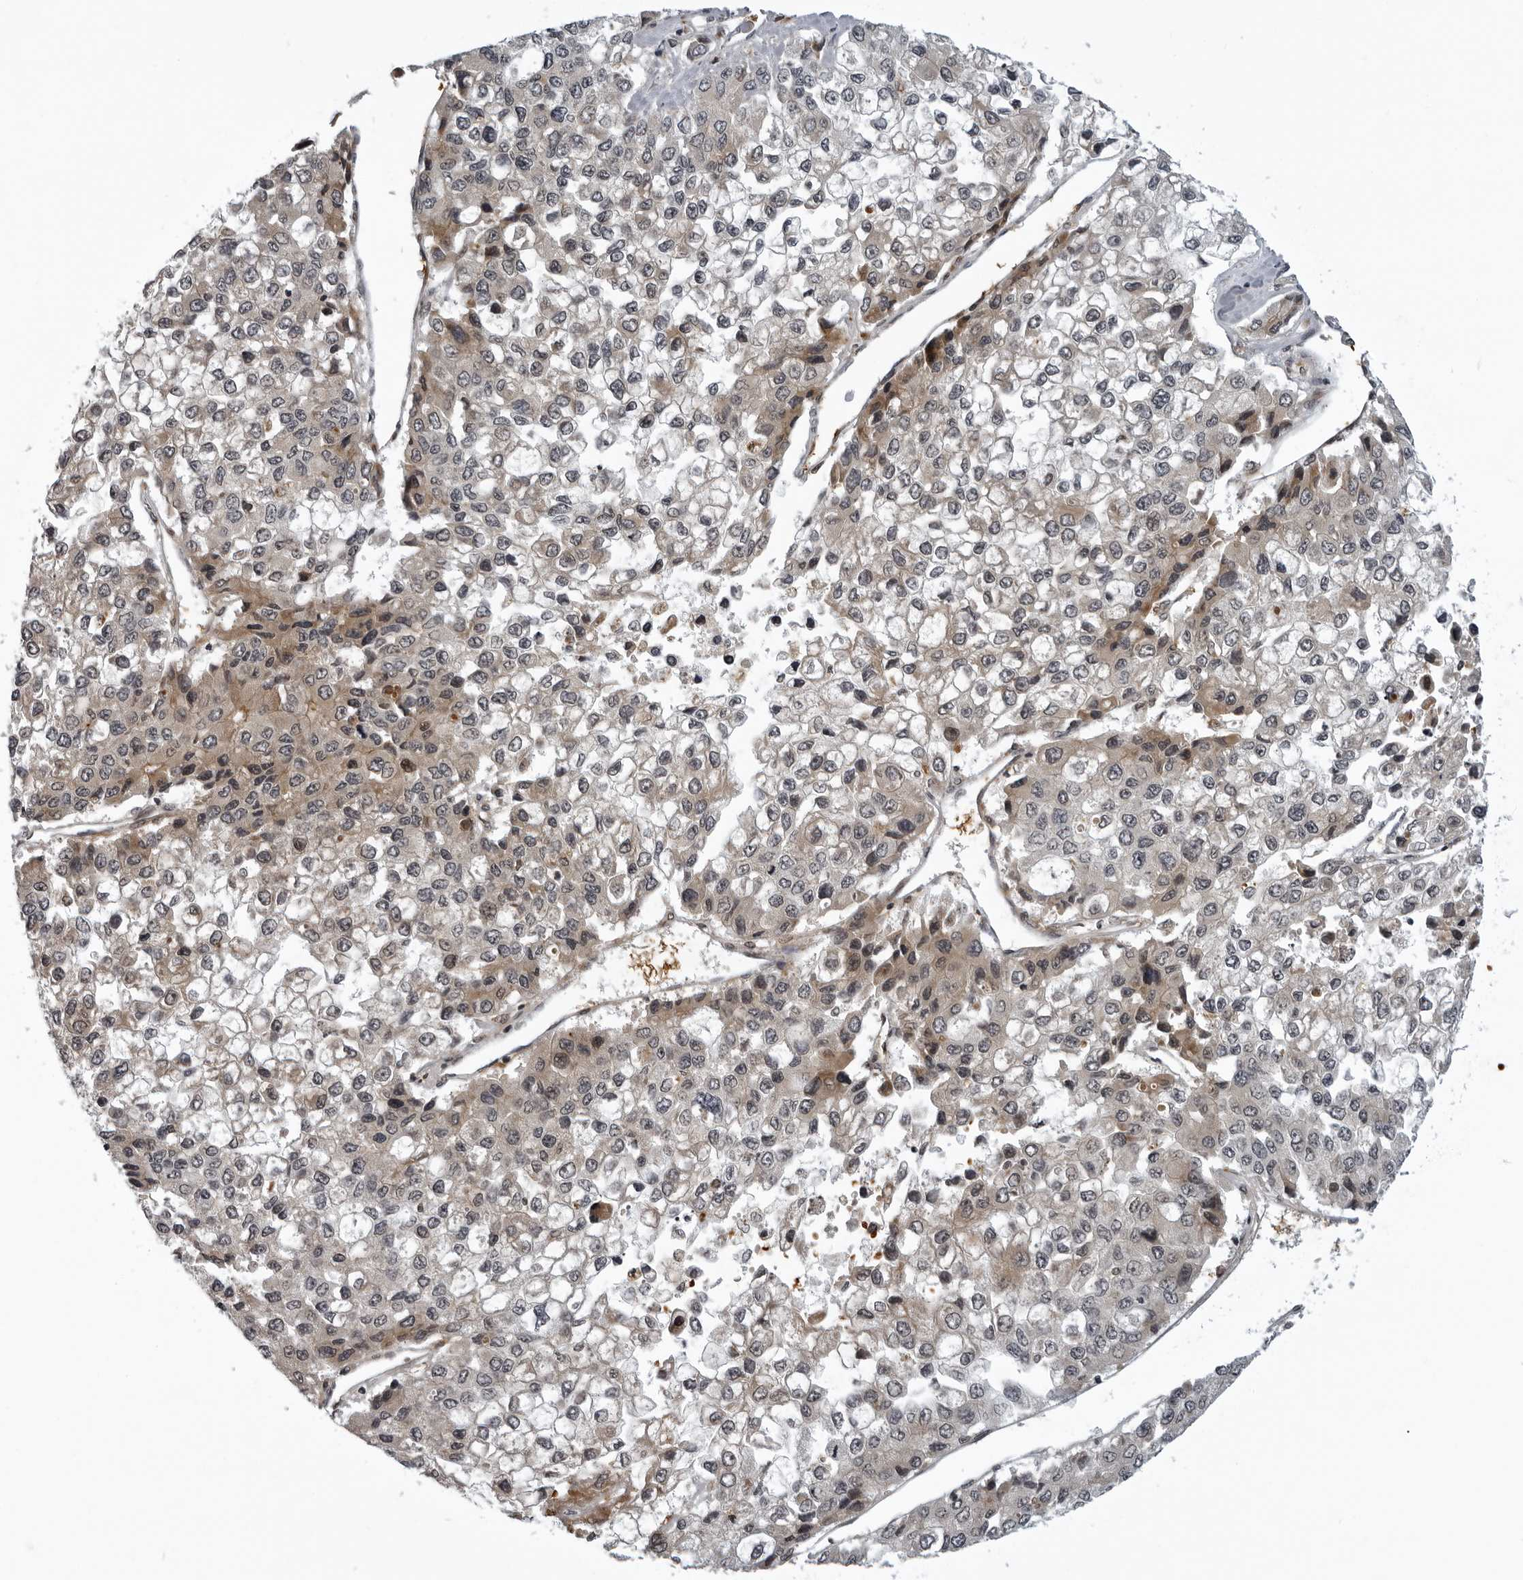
{"staining": {"intensity": "weak", "quantity": "25%-75%", "location": "cytoplasmic/membranous"}, "tissue": "liver cancer", "cell_type": "Tumor cells", "image_type": "cancer", "snomed": [{"axis": "morphology", "description": "Carcinoma, Hepatocellular, NOS"}, {"axis": "topography", "description": "Liver"}], "caption": "Protein staining reveals weak cytoplasmic/membranous staining in approximately 25%-75% of tumor cells in hepatocellular carcinoma (liver). The staining is performed using DAB brown chromogen to label protein expression. The nuclei are counter-stained blue using hematoxylin.", "gene": "THOP1", "patient": {"sex": "female", "age": 66}}